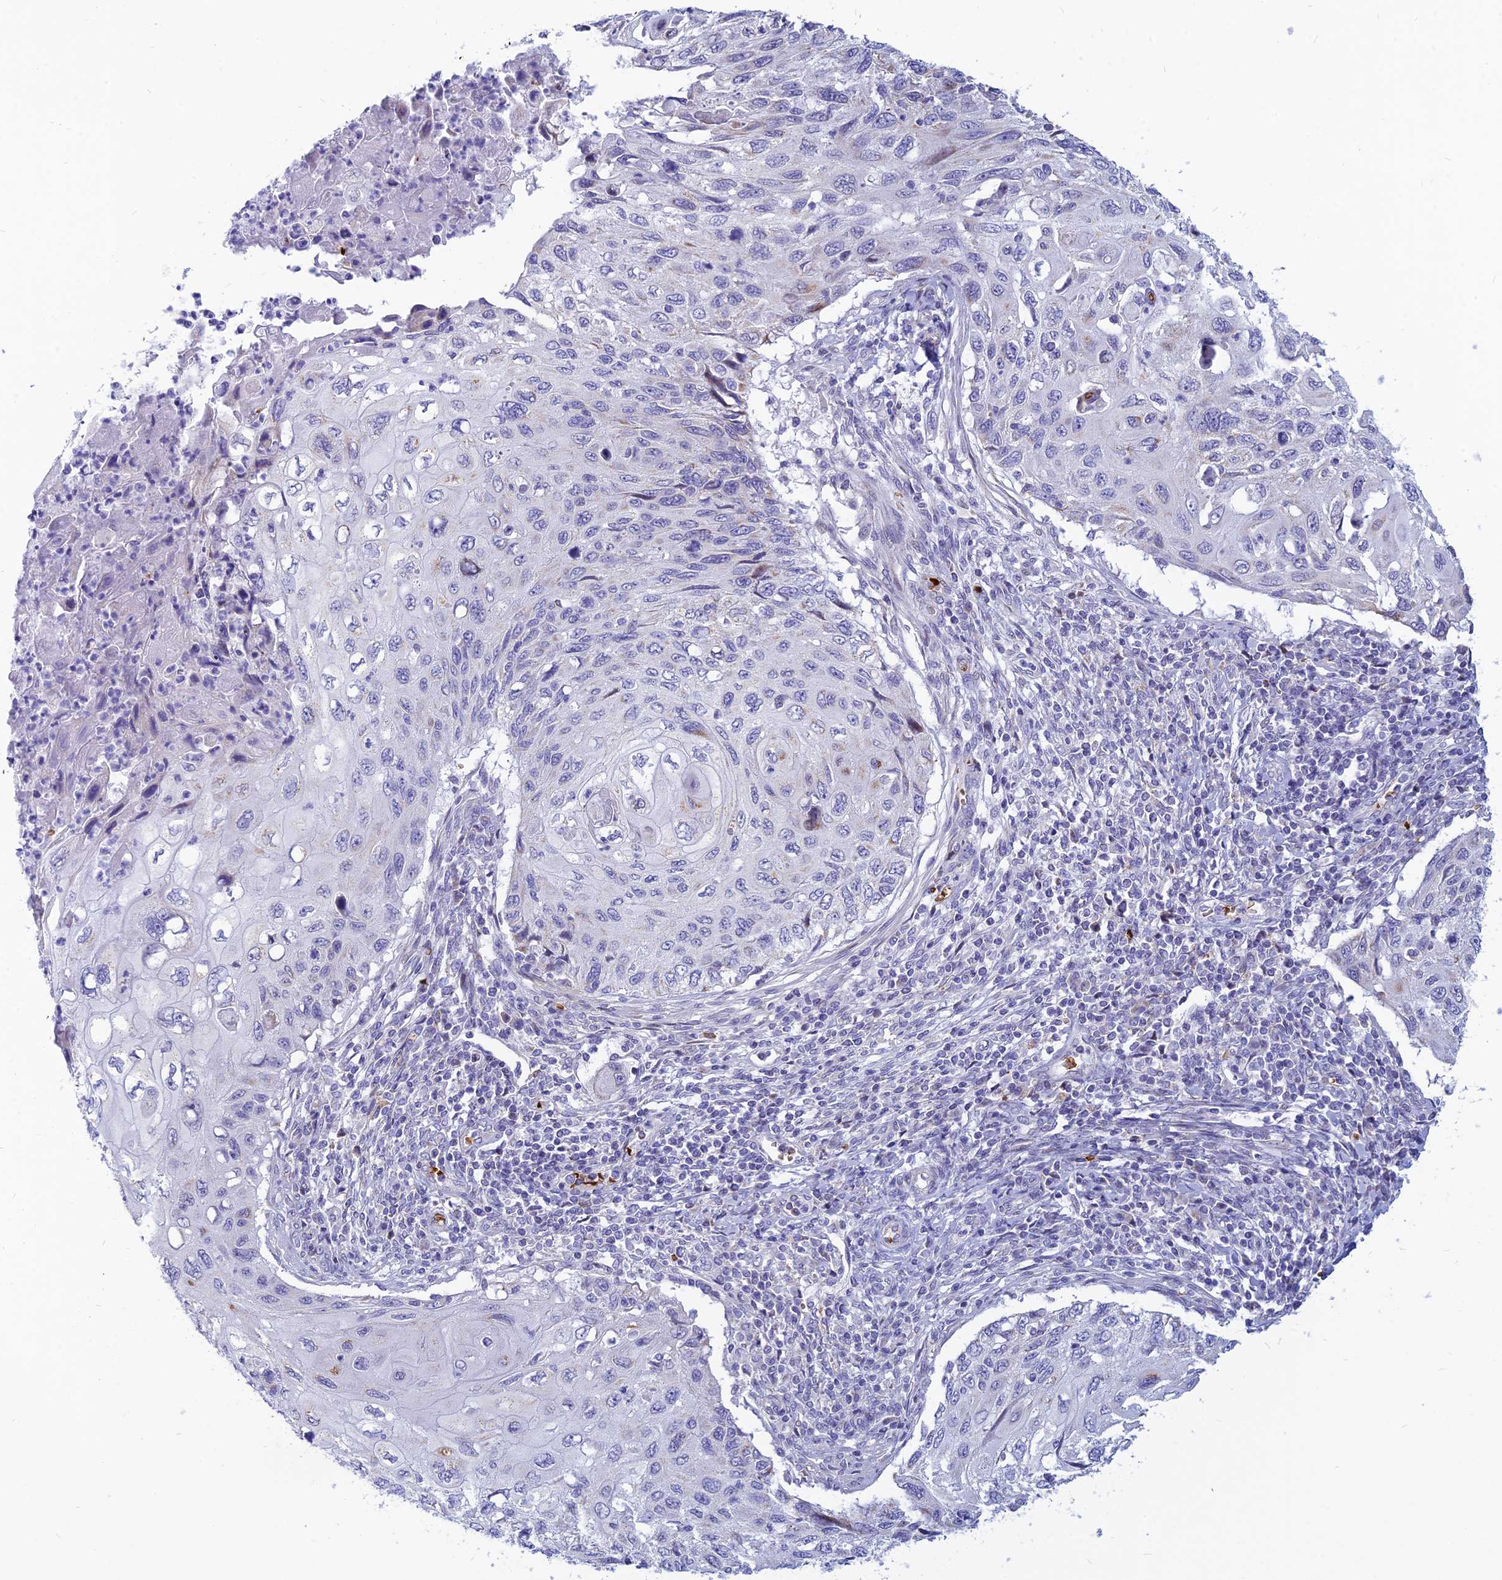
{"staining": {"intensity": "negative", "quantity": "none", "location": "none"}, "tissue": "cervical cancer", "cell_type": "Tumor cells", "image_type": "cancer", "snomed": [{"axis": "morphology", "description": "Squamous cell carcinoma, NOS"}, {"axis": "topography", "description": "Cervix"}], "caption": "IHC of human cervical cancer exhibits no positivity in tumor cells.", "gene": "HHAT", "patient": {"sex": "female", "age": 70}}